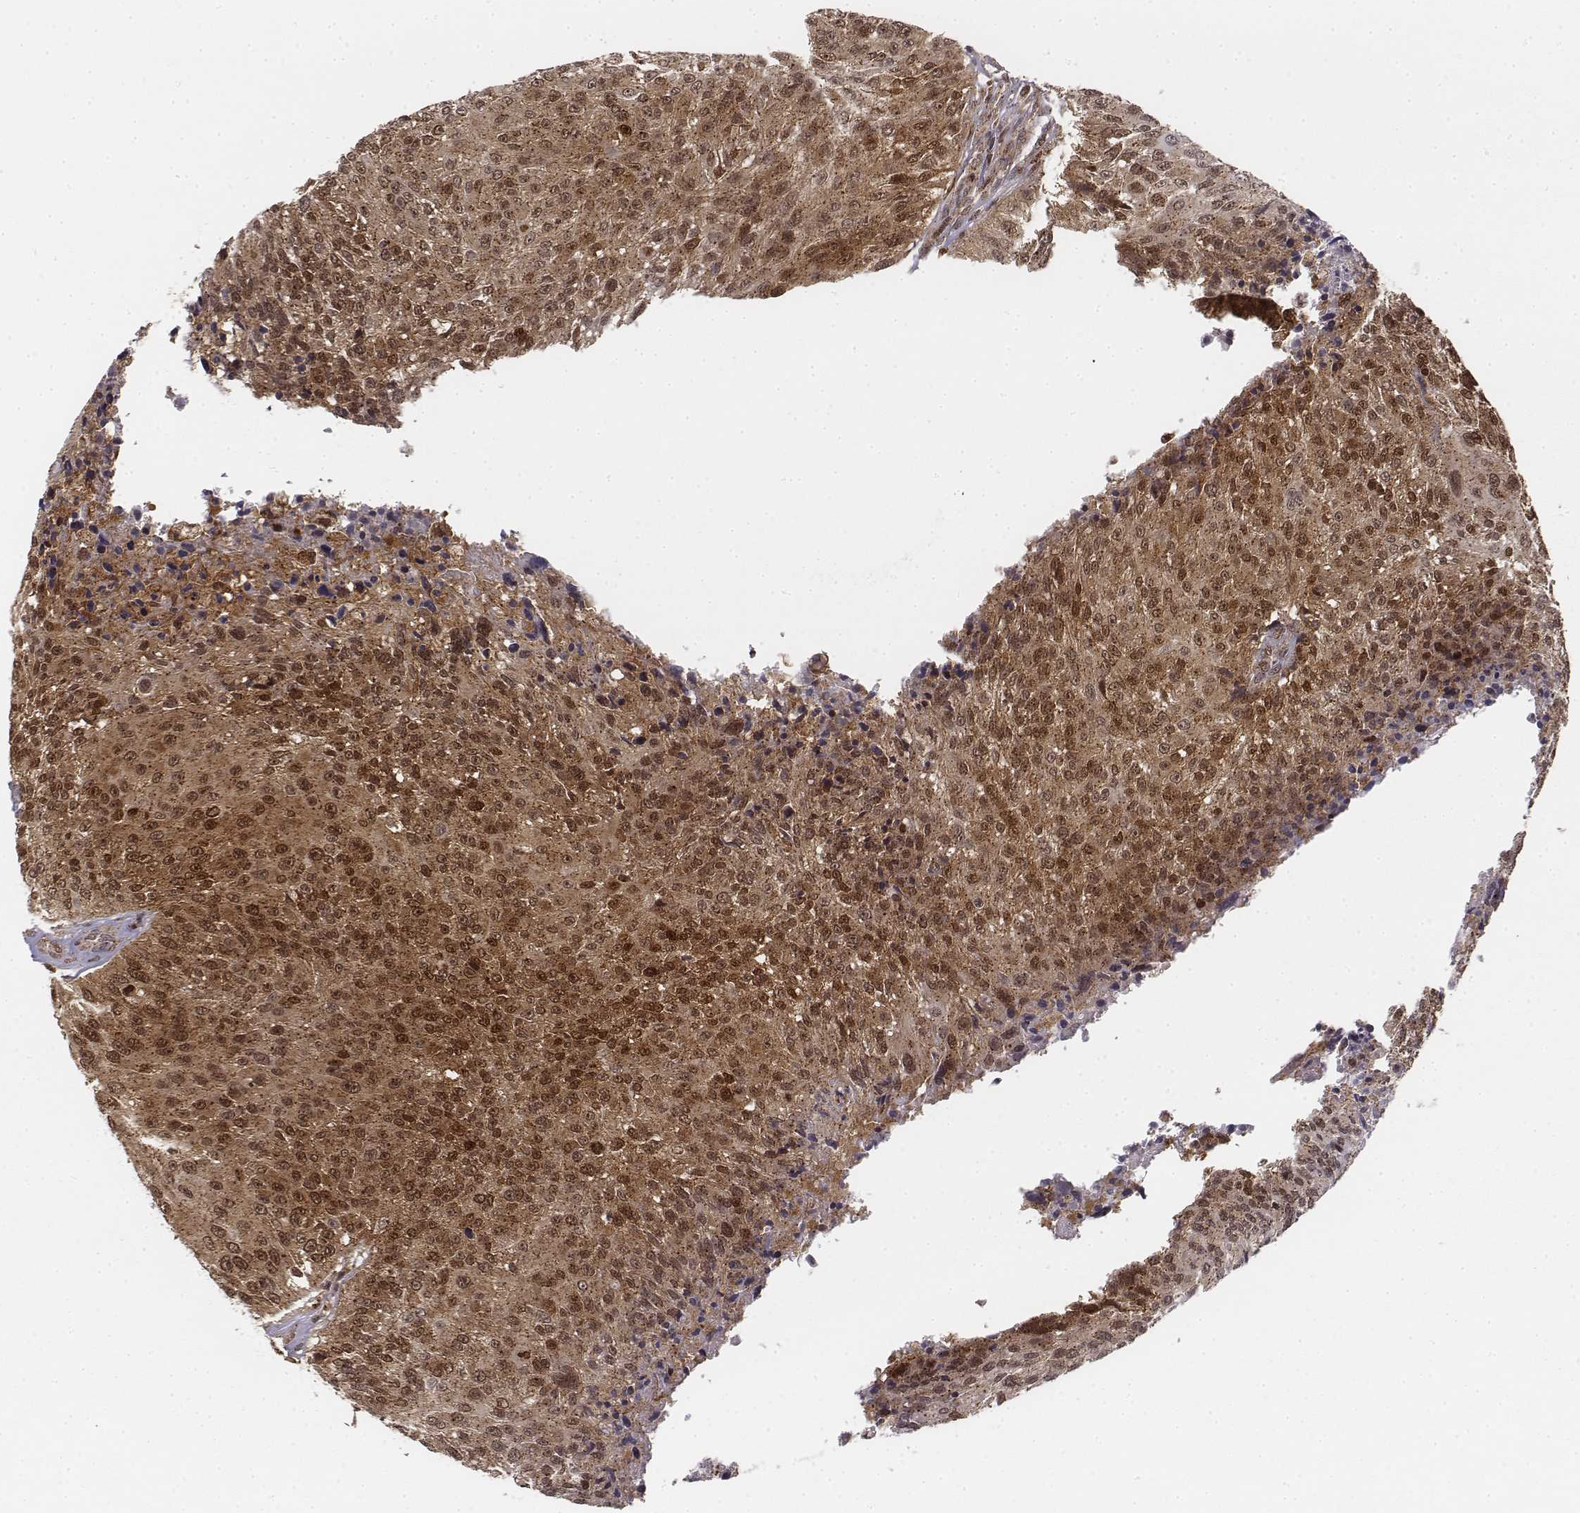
{"staining": {"intensity": "moderate", "quantity": ">75%", "location": "cytoplasmic/membranous,nuclear"}, "tissue": "urothelial cancer", "cell_type": "Tumor cells", "image_type": "cancer", "snomed": [{"axis": "morphology", "description": "Urothelial carcinoma, NOS"}, {"axis": "topography", "description": "Urinary bladder"}], "caption": "A brown stain highlights moderate cytoplasmic/membranous and nuclear expression of a protein in human transitional cell carcinoma tumor cells.", "gene": "ZFYVE19", "patient": {"sex": "male", "age": 55}}